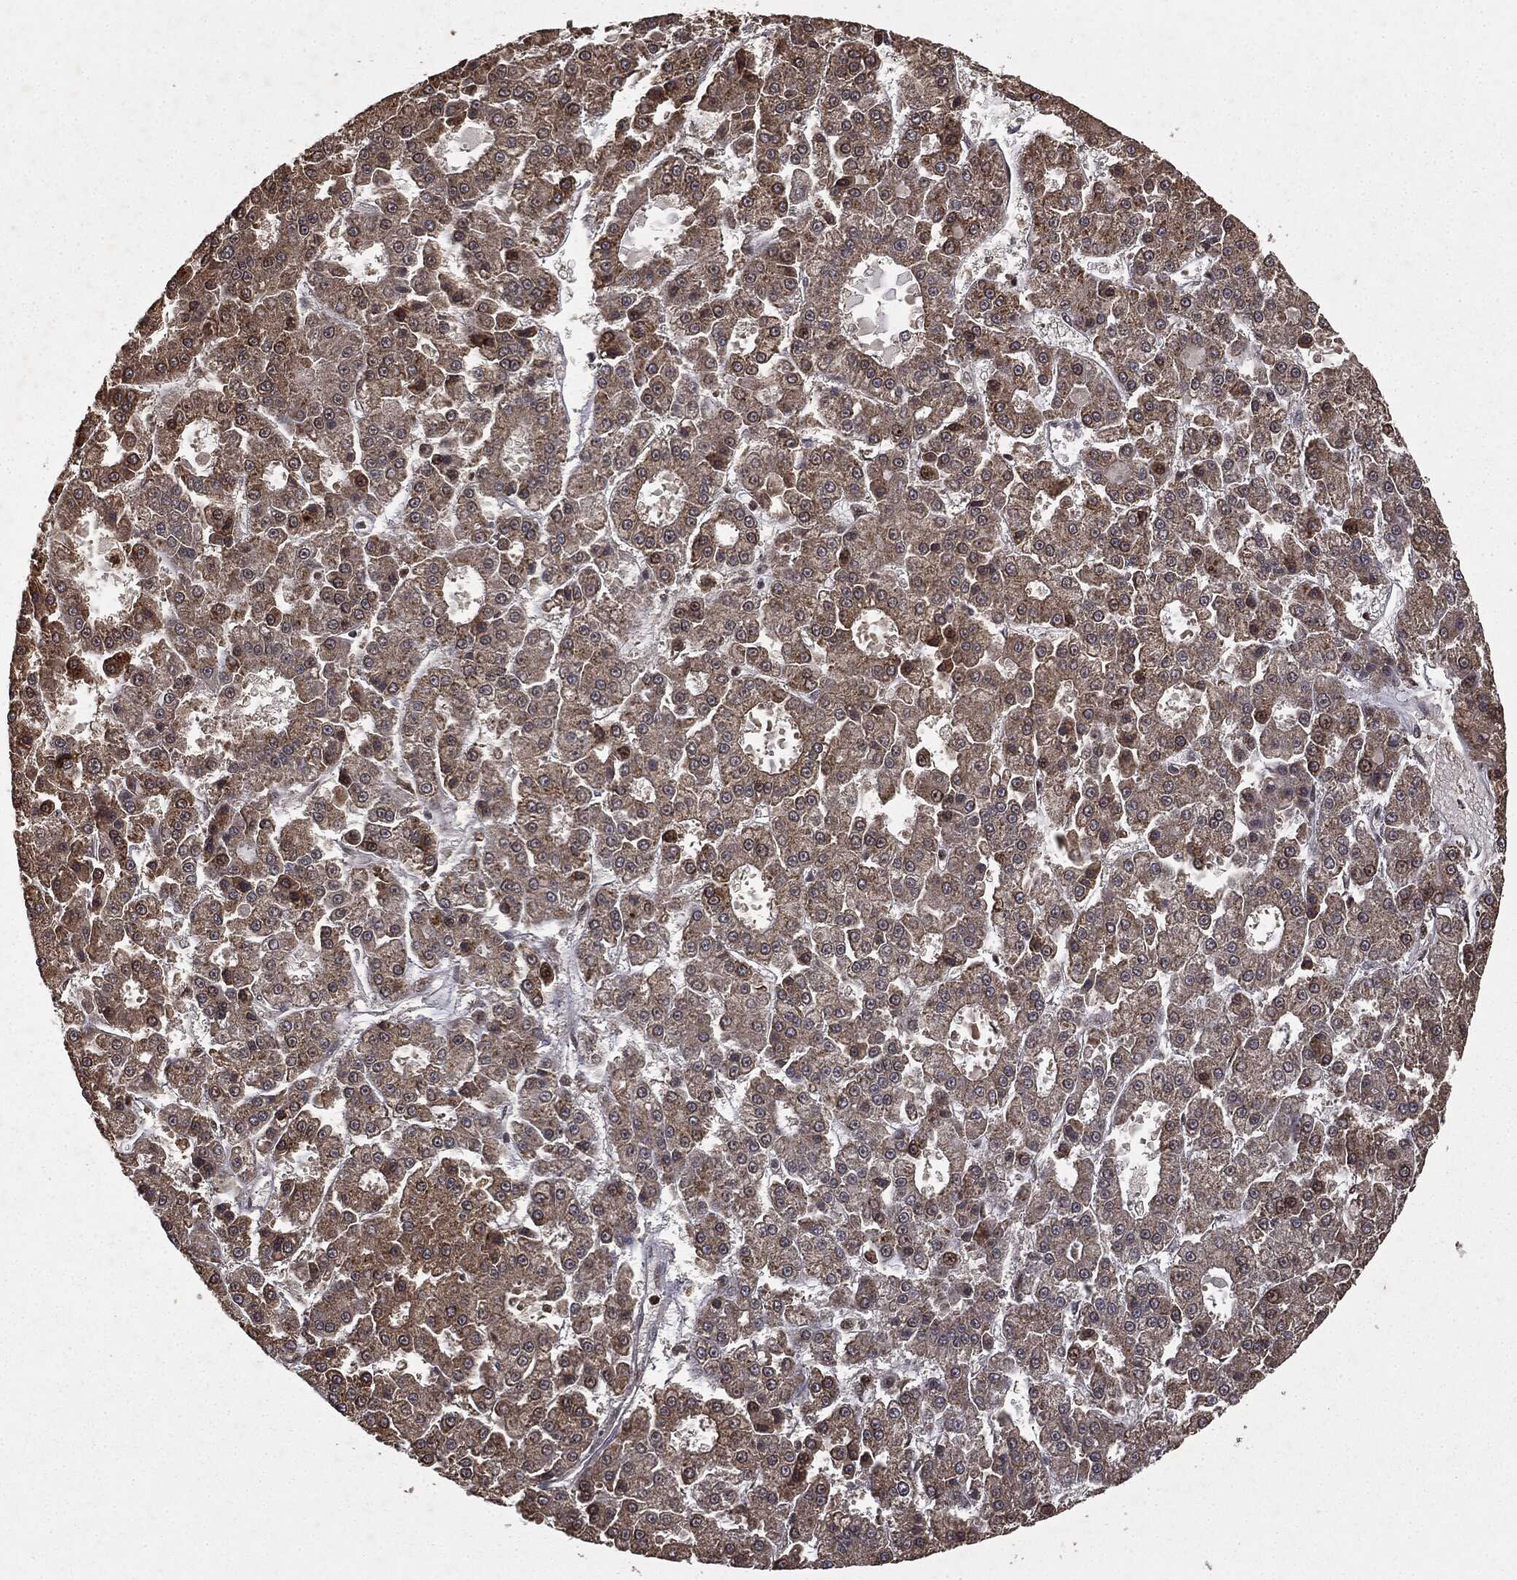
{"staining": {"intensity": "weak", "quantity": "25%-75%", "location": "cytoplasmic/membranous"}, "tissue": "liver cancer", "cell_type": "Tumor cells", "image_type": "cancer", "snomed": [{"axis": "morphology", "description": "Carcinoma, Hepatocellular, NOS"}, {"axis": "topography", "description": "Liver"}], "caption": "Human liver cancer (hepatocellular carcinoma) stained for a protein (brown) exhibits weak cytoplasmic/membranous positive expression in about 25%-75% of tumor cells.", "gene": "ZNHIT6", "patient": {"sex": "male", "age": 70}}